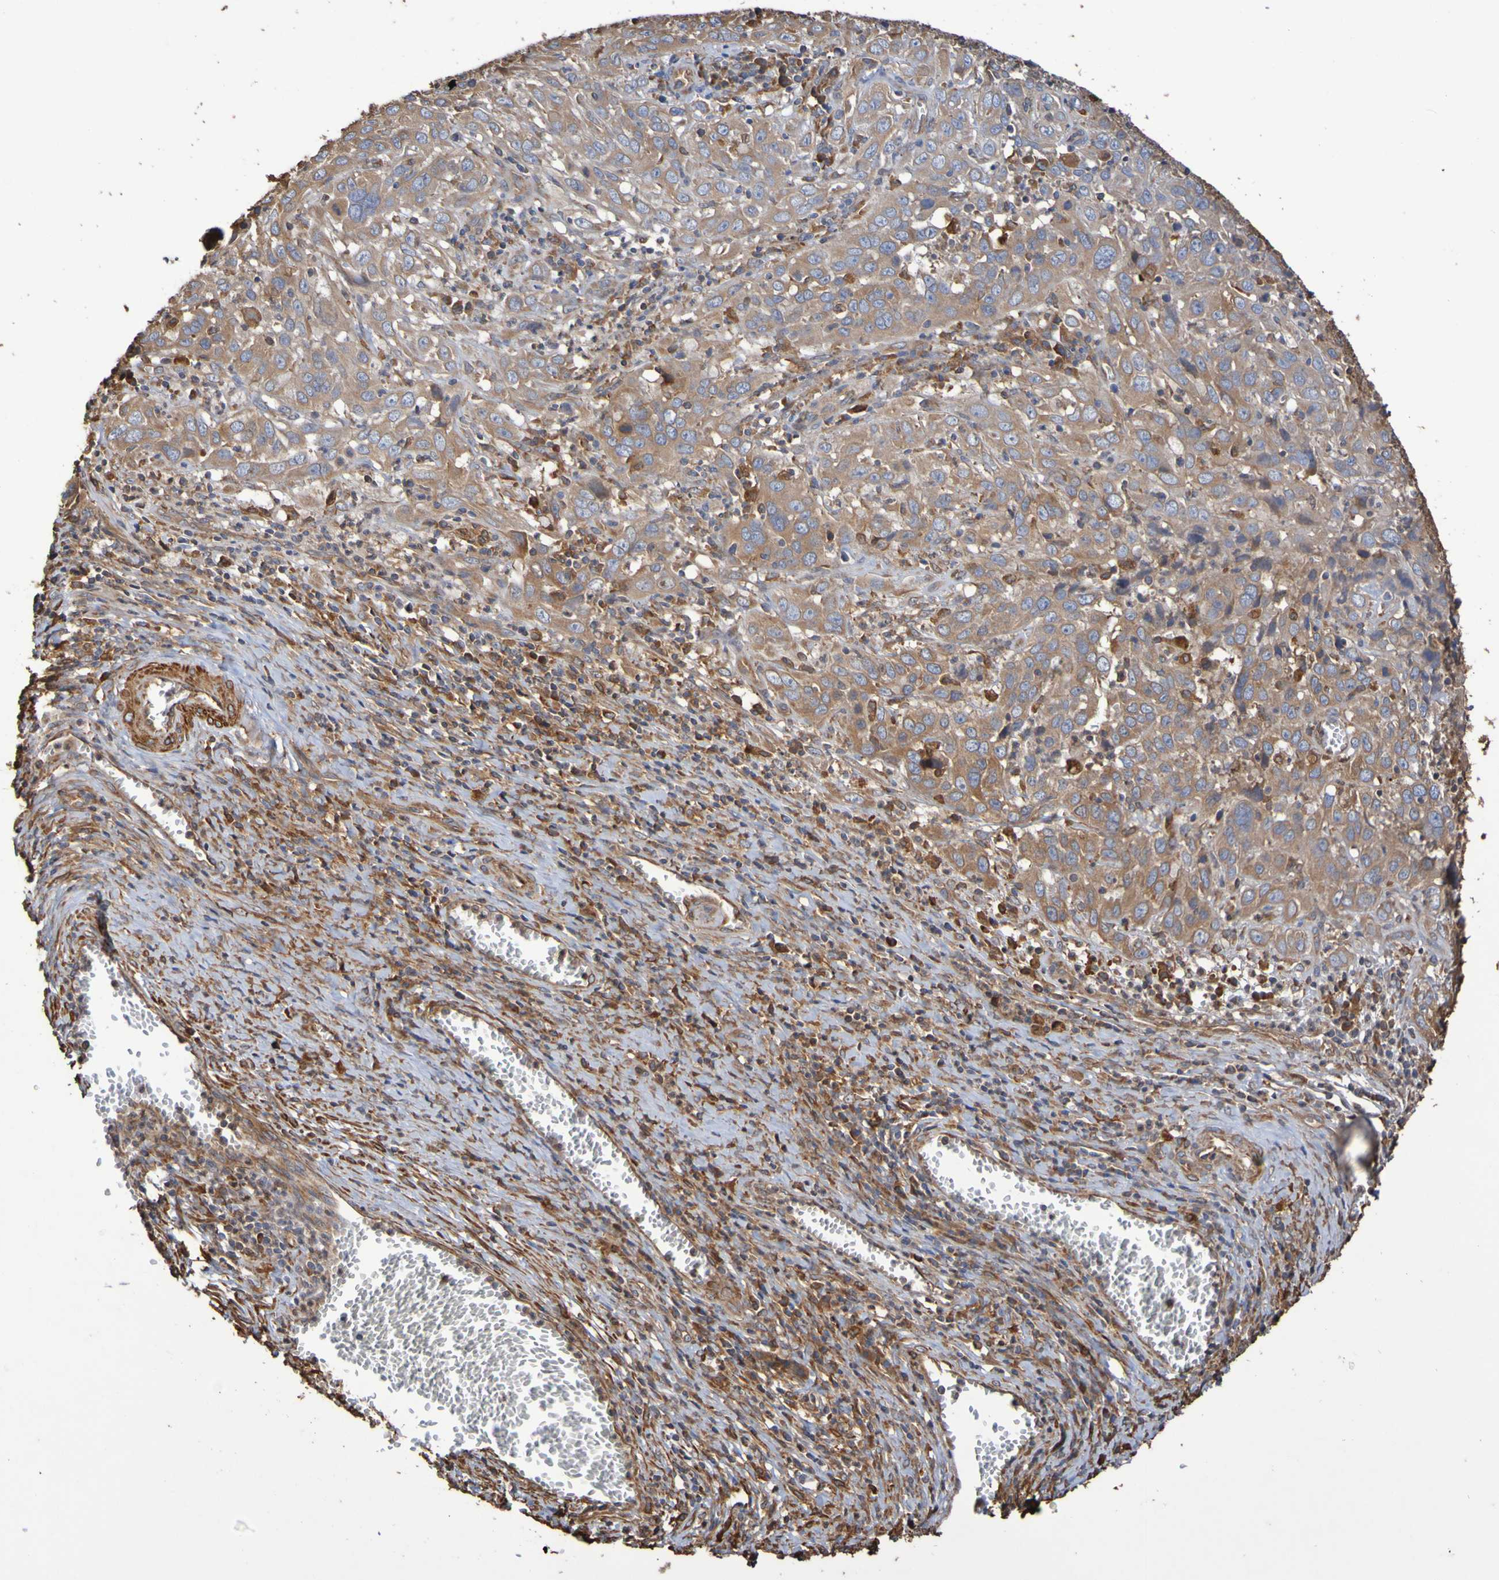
{"staining": {"intensity": "weak", "quantity": ">75%", "location": "cytoplasmic/membranous"}, "tissue": "cervical cancer", "cell_type": "Tumor cells", "image_type": "cancer", "snomed": [{"axis": "morphology", "description": "Squamous cell carcinoma, NOS"}, {"axis": "topography", "description": "Cervix"}], "caption": "Cervical cancer (squamous cell carcinoma) stained with DAB immunohistochemistry (IHC) exhibits low levels of weak cytoplasmic/membranous staining in about >75% of tumor cells.", "gene": "RAB11A", "patient": {"sex": "female", "age": 32}}